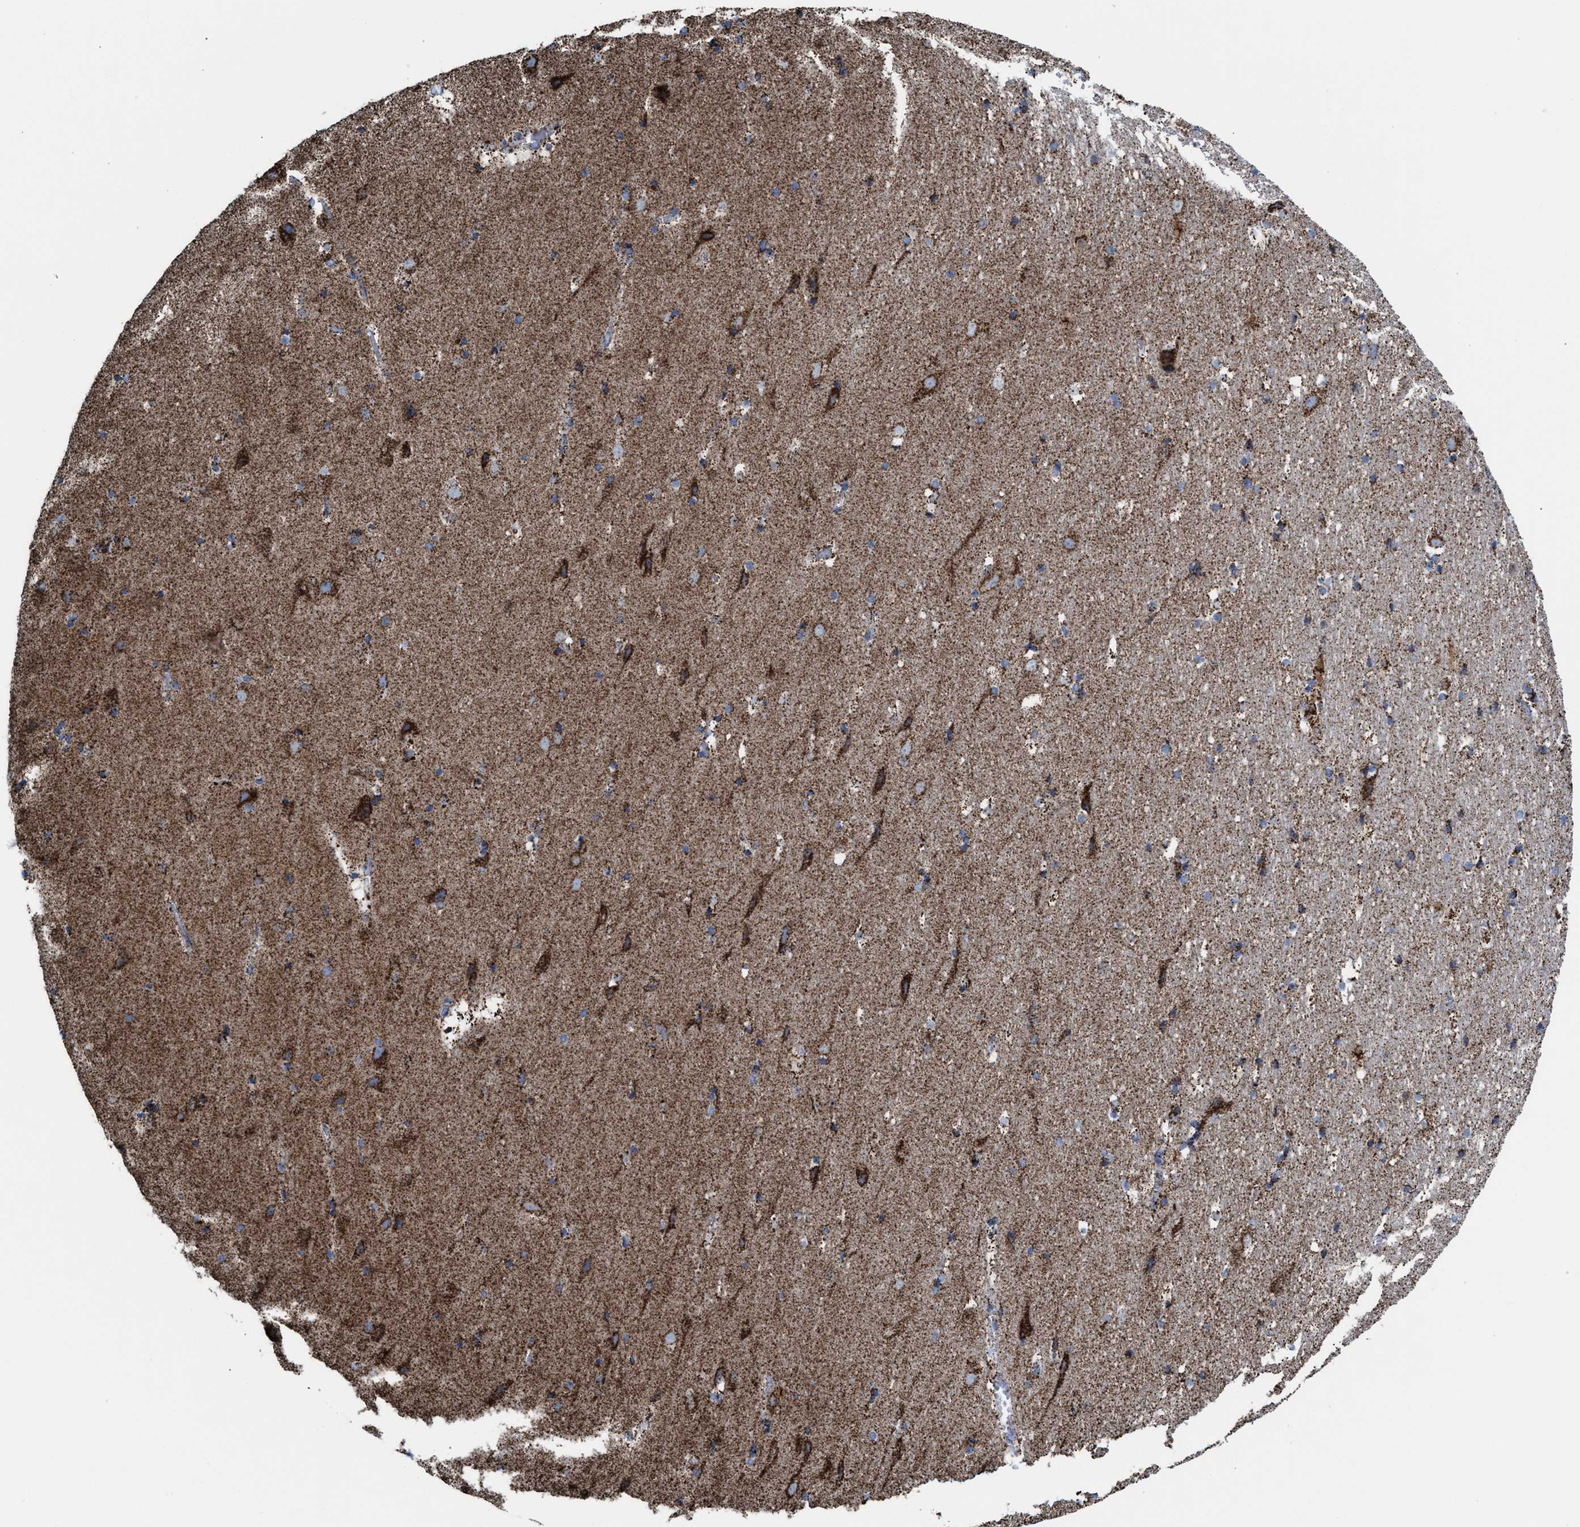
{"staining": {"intensity": "moderate", "quantity": ">75%", "location": "cytoplasmic/membranous"}, "tissue": "hippocampus", "cell_type": "Glial cells", "image_type": "normal", "snomed": [{"axis": "morphology", "description": "Normal tissue, NOS"}, {"axis": "topography", "description": "Hippocampus"}], "caption": "Immunohistochemistry (IHC) micrograph of normal hippocampus: hippocampus stained using immunohistochemistry exhibits medium levels of moderate protein expression localized specifically in the cytoplasmic/membranous of glial cells, appearing as a cytoplasmic/membranous brown color.", "gene": "ECHS1", "patient": {"sex": "male", "age": 45}}